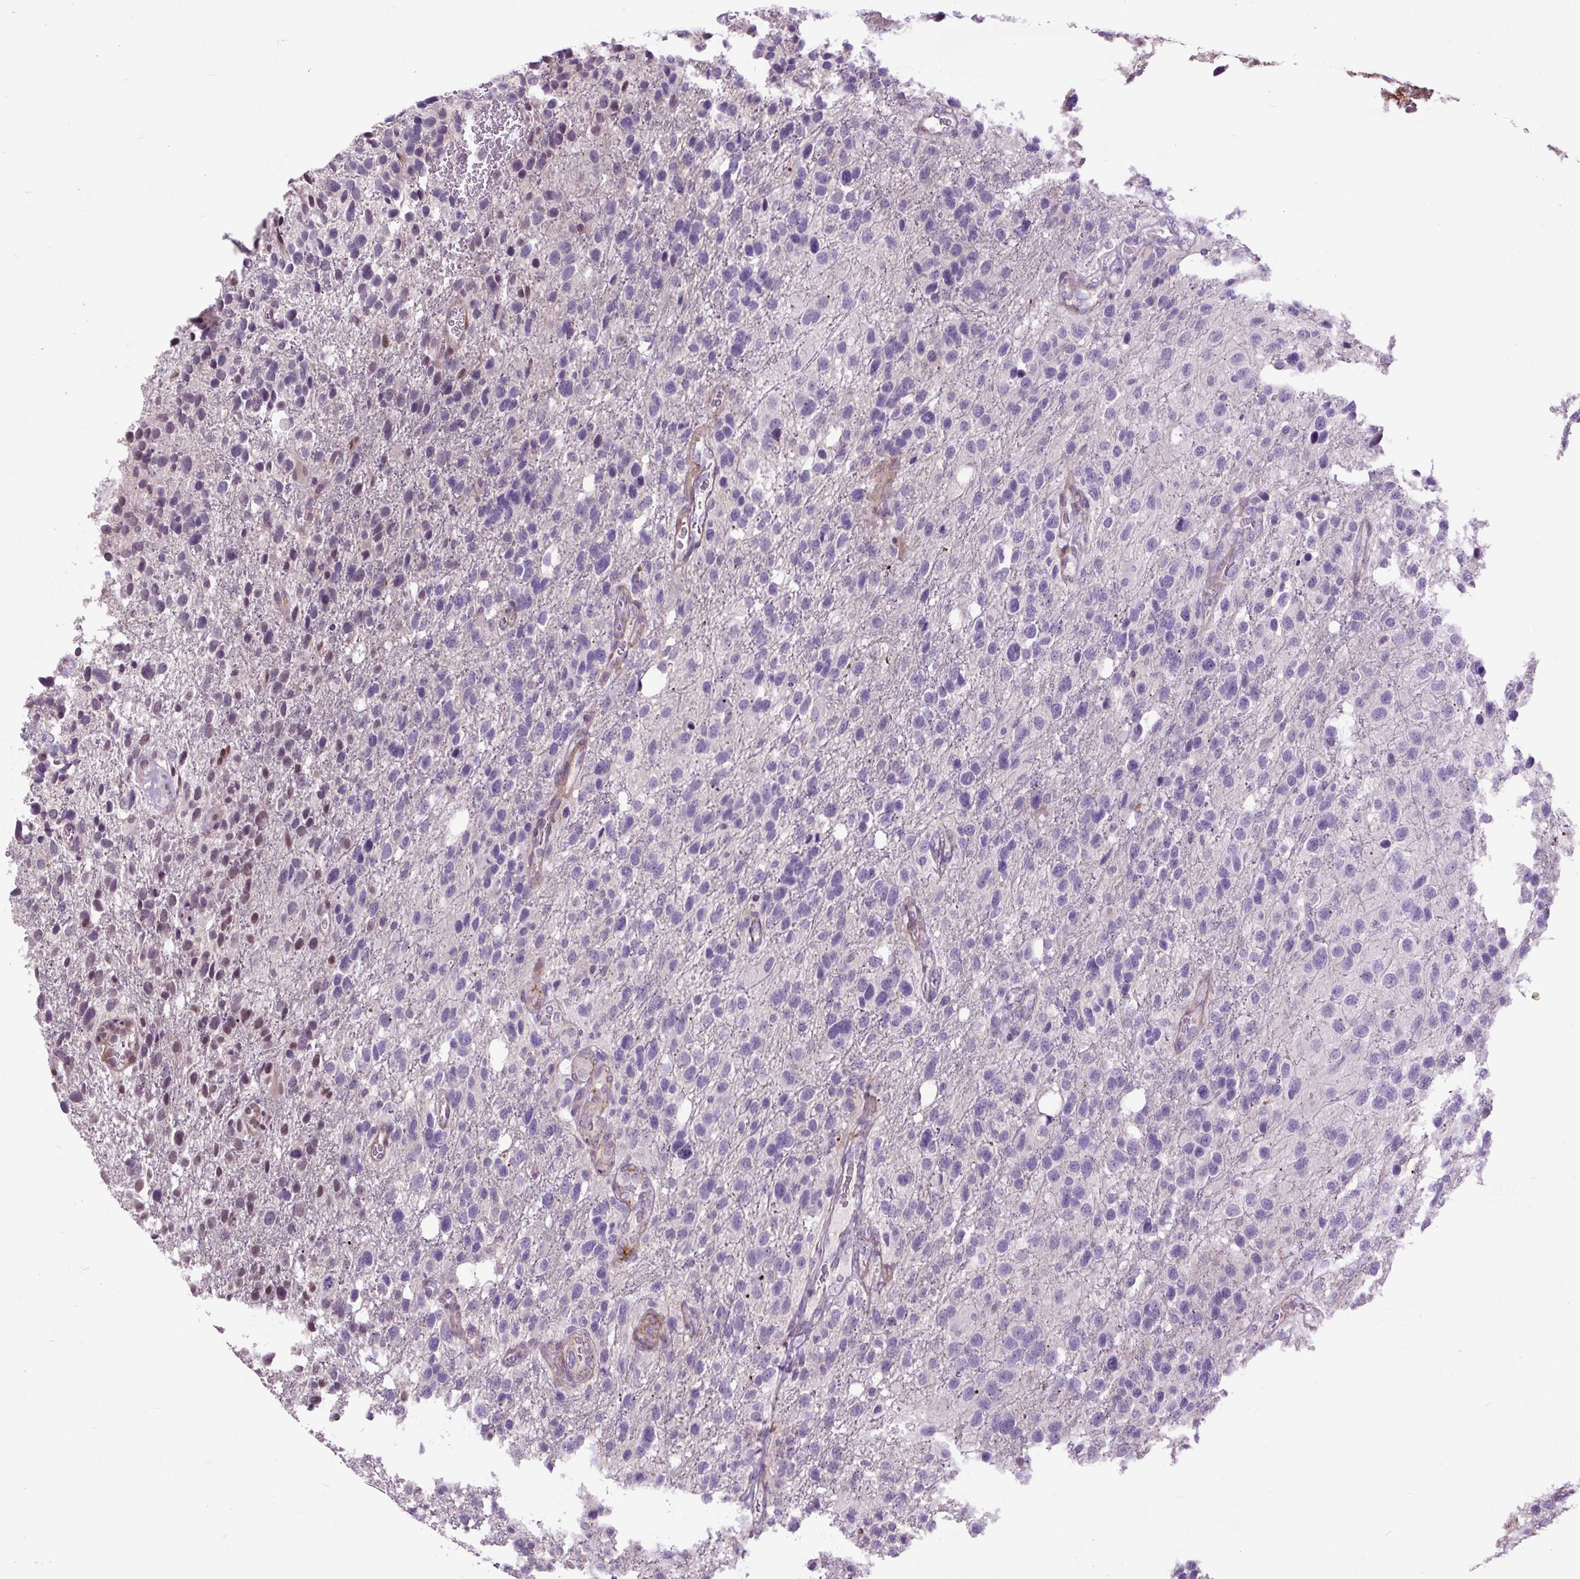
{"staining": {"intensity": "negative", "quantity": "none", "location": "none"}, "tissue": "glioma", "cell_type": "Tumor cells", "image_type": "cancer", "snomed": [{"axis": "morphology", "description": "Glioma, malignant, High grade"}, {"axis": "topography", "description": "Brain"}], "caption": "The micrograph reveals no staining of tumor cells in malignant glioma (high-grade).", "gene": "ZNF197", "patient": {"sex": "female", "age": 58}}